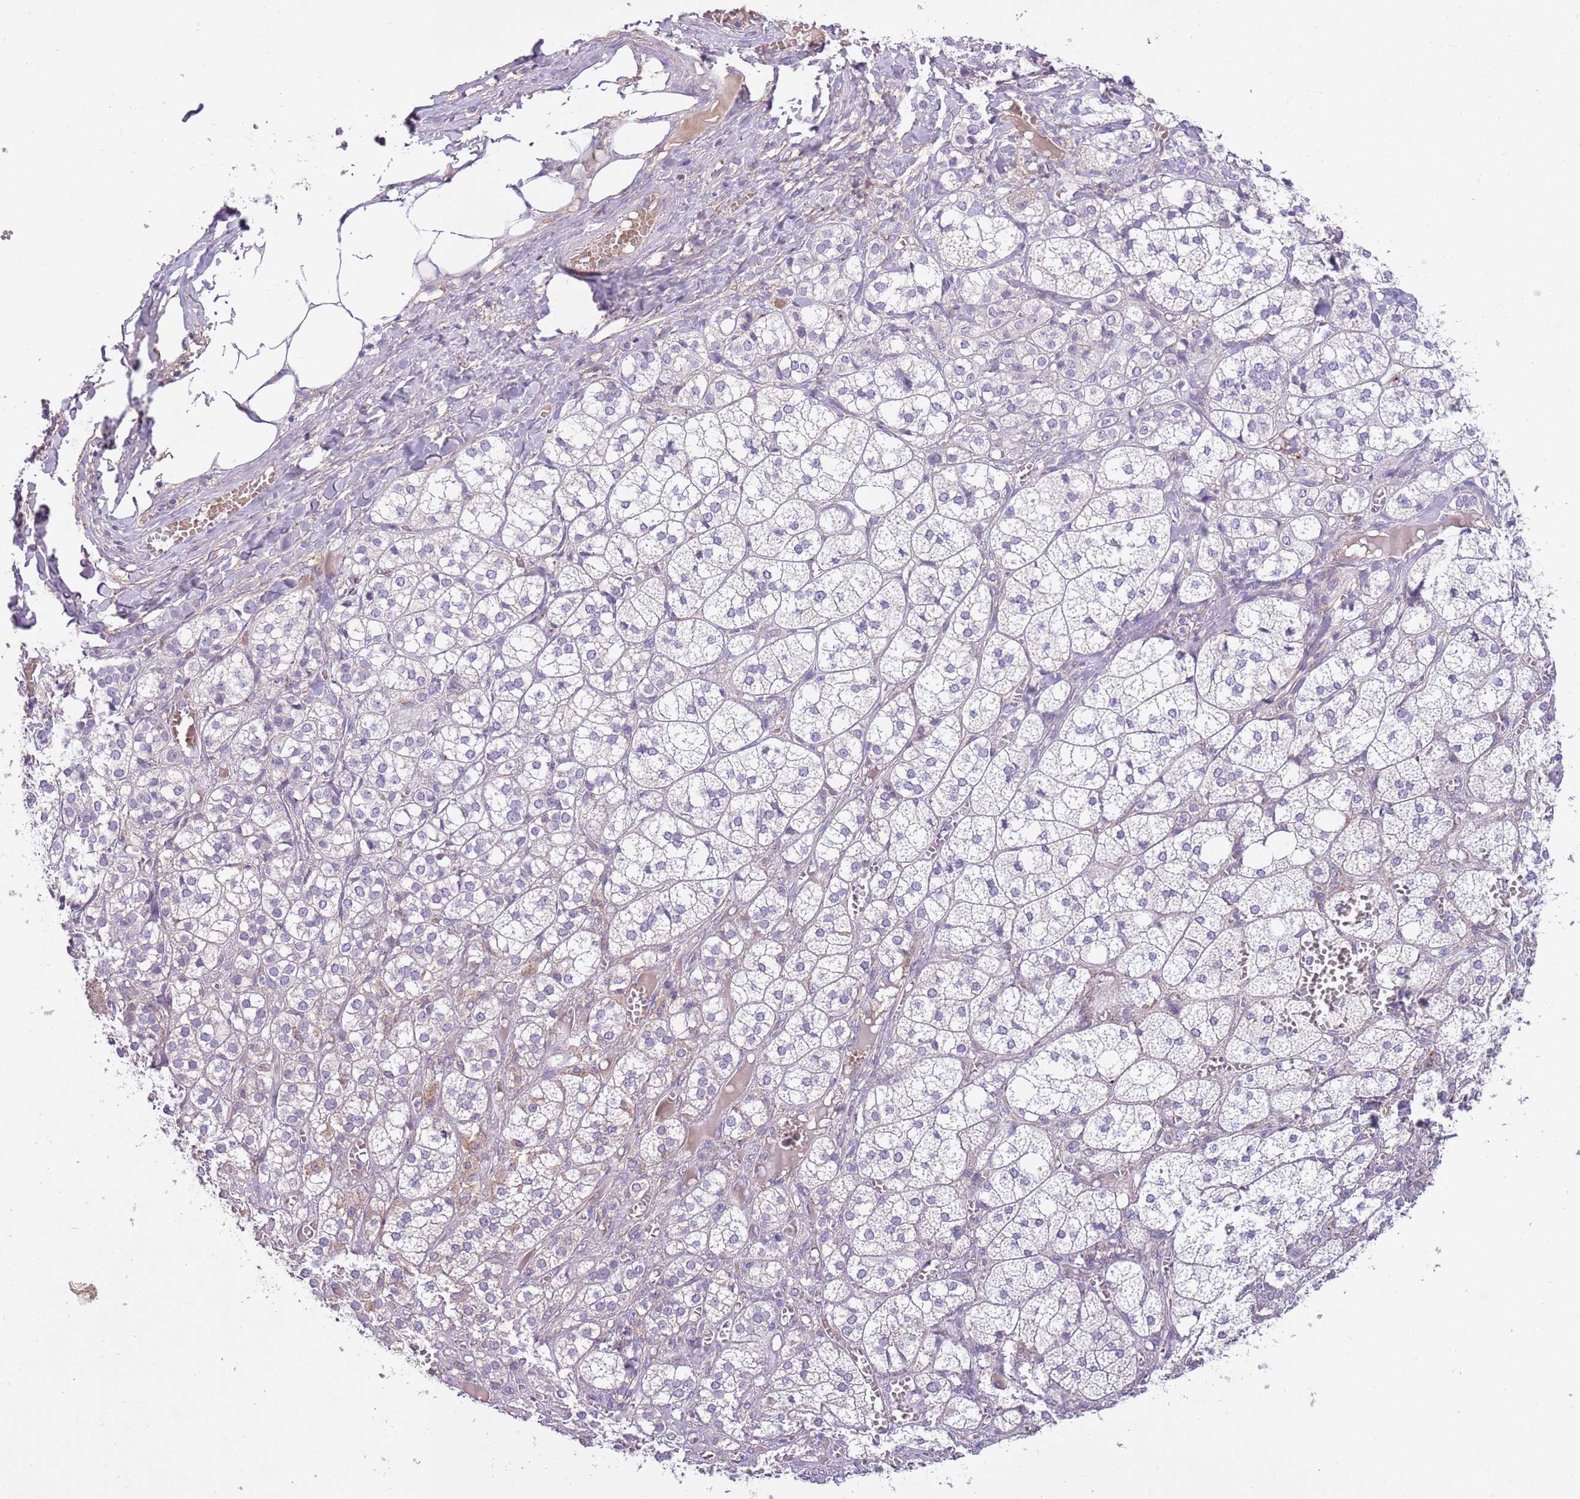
{"staining": {"intensity": "negative", "quantity": "none", "location": "none"}, "tissue": "adrenal gland", "cell_type": "Glandular cells", "image_type": "normal", "snomed": [{"axis": "morphology", "description": "Normal tissue, NOS"}, {"axis": "topography", "description": "Adrenal gland"}], "caption": "Glandular cells are negative for brown protein staining in unremarkable adrenal gland.", "gene": "CFAP73", "patient": {"sex": "female", "age": 61}}